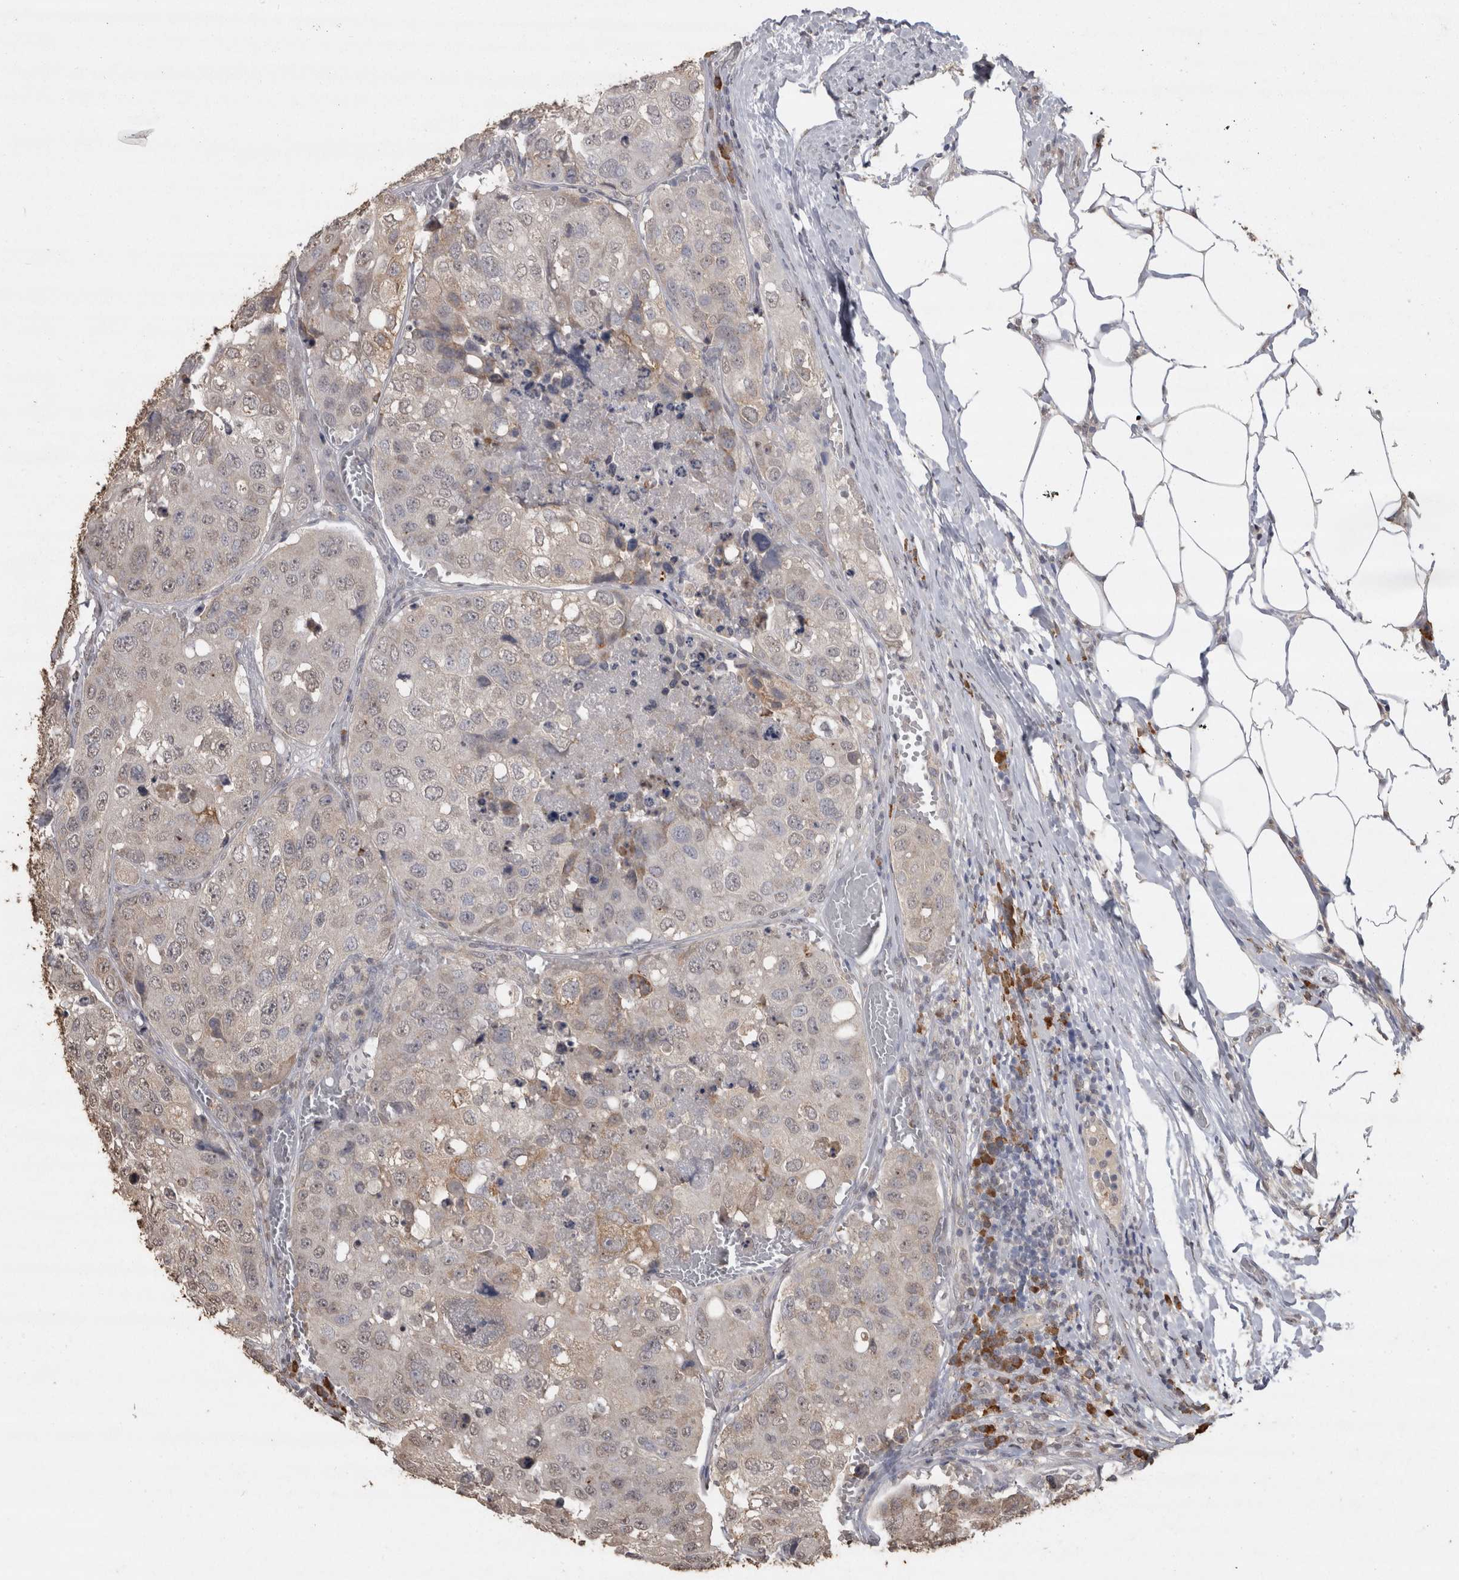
{"staining": {"intensity": "weak", "quantity": "25%-75%", "location": "cytoplasmic/membranous,nuclear"}, "tissue": "urothelial cancer", "cell_type": "Tumor cells", "image_type": "cancer", "snomed": [{"axis": "morphology", "description": "Urothelial carcinoma, High grade"}, {"axis": "topography", "description": "Lymph node"}, {"axis": "topography", "description": "Urinary bladder"}], "caption": "Tumor cells exhibit low levels of weak cytoplasmic/membranous and nuclear expression in approximately 25%-75% of cells in urothelial cancer.", "gene": "CRELD2", "patient": {"sex": "male", "age": 51}}